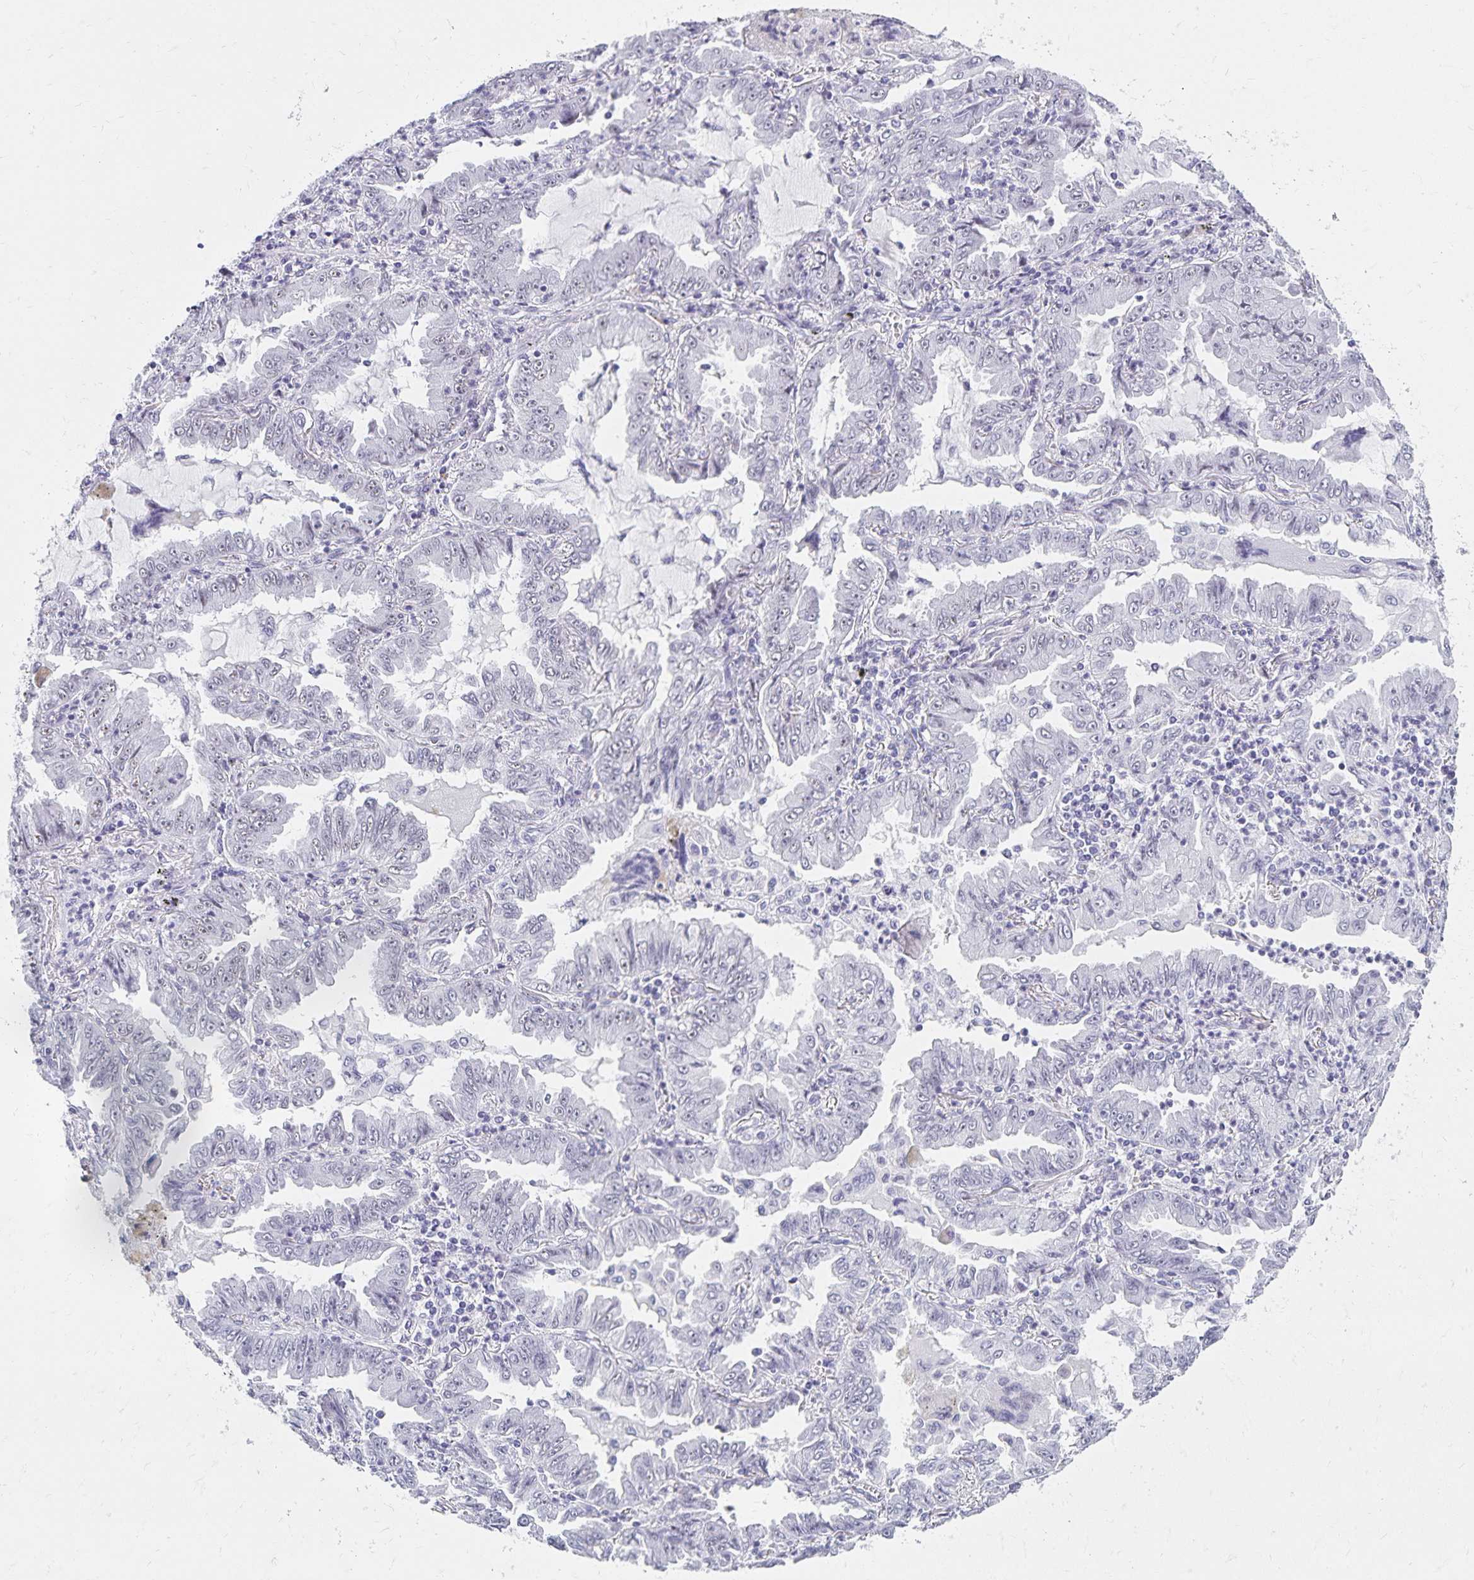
{"staining": {"intensity": "negative", "quantity": "none", "location": "none"}, "tissue": "lung cancer", "cell_type": "Tumor cells", "image_type": "cancer", "snomed": [{"axis": "morphology", "description": "Adenocarcinoma, NOS"}, {"axis": "topography", "description": "Lung"}], "caption": "An immunohistochemistry histopathology image of adenocarcinoma (lung) is shown. There is no staining in tumor cells of adenocarcinoma (lung). (DAB IHC, high magnification).", "gene": "C20orf85", "patient": {"sex": "female", "age": 52}}